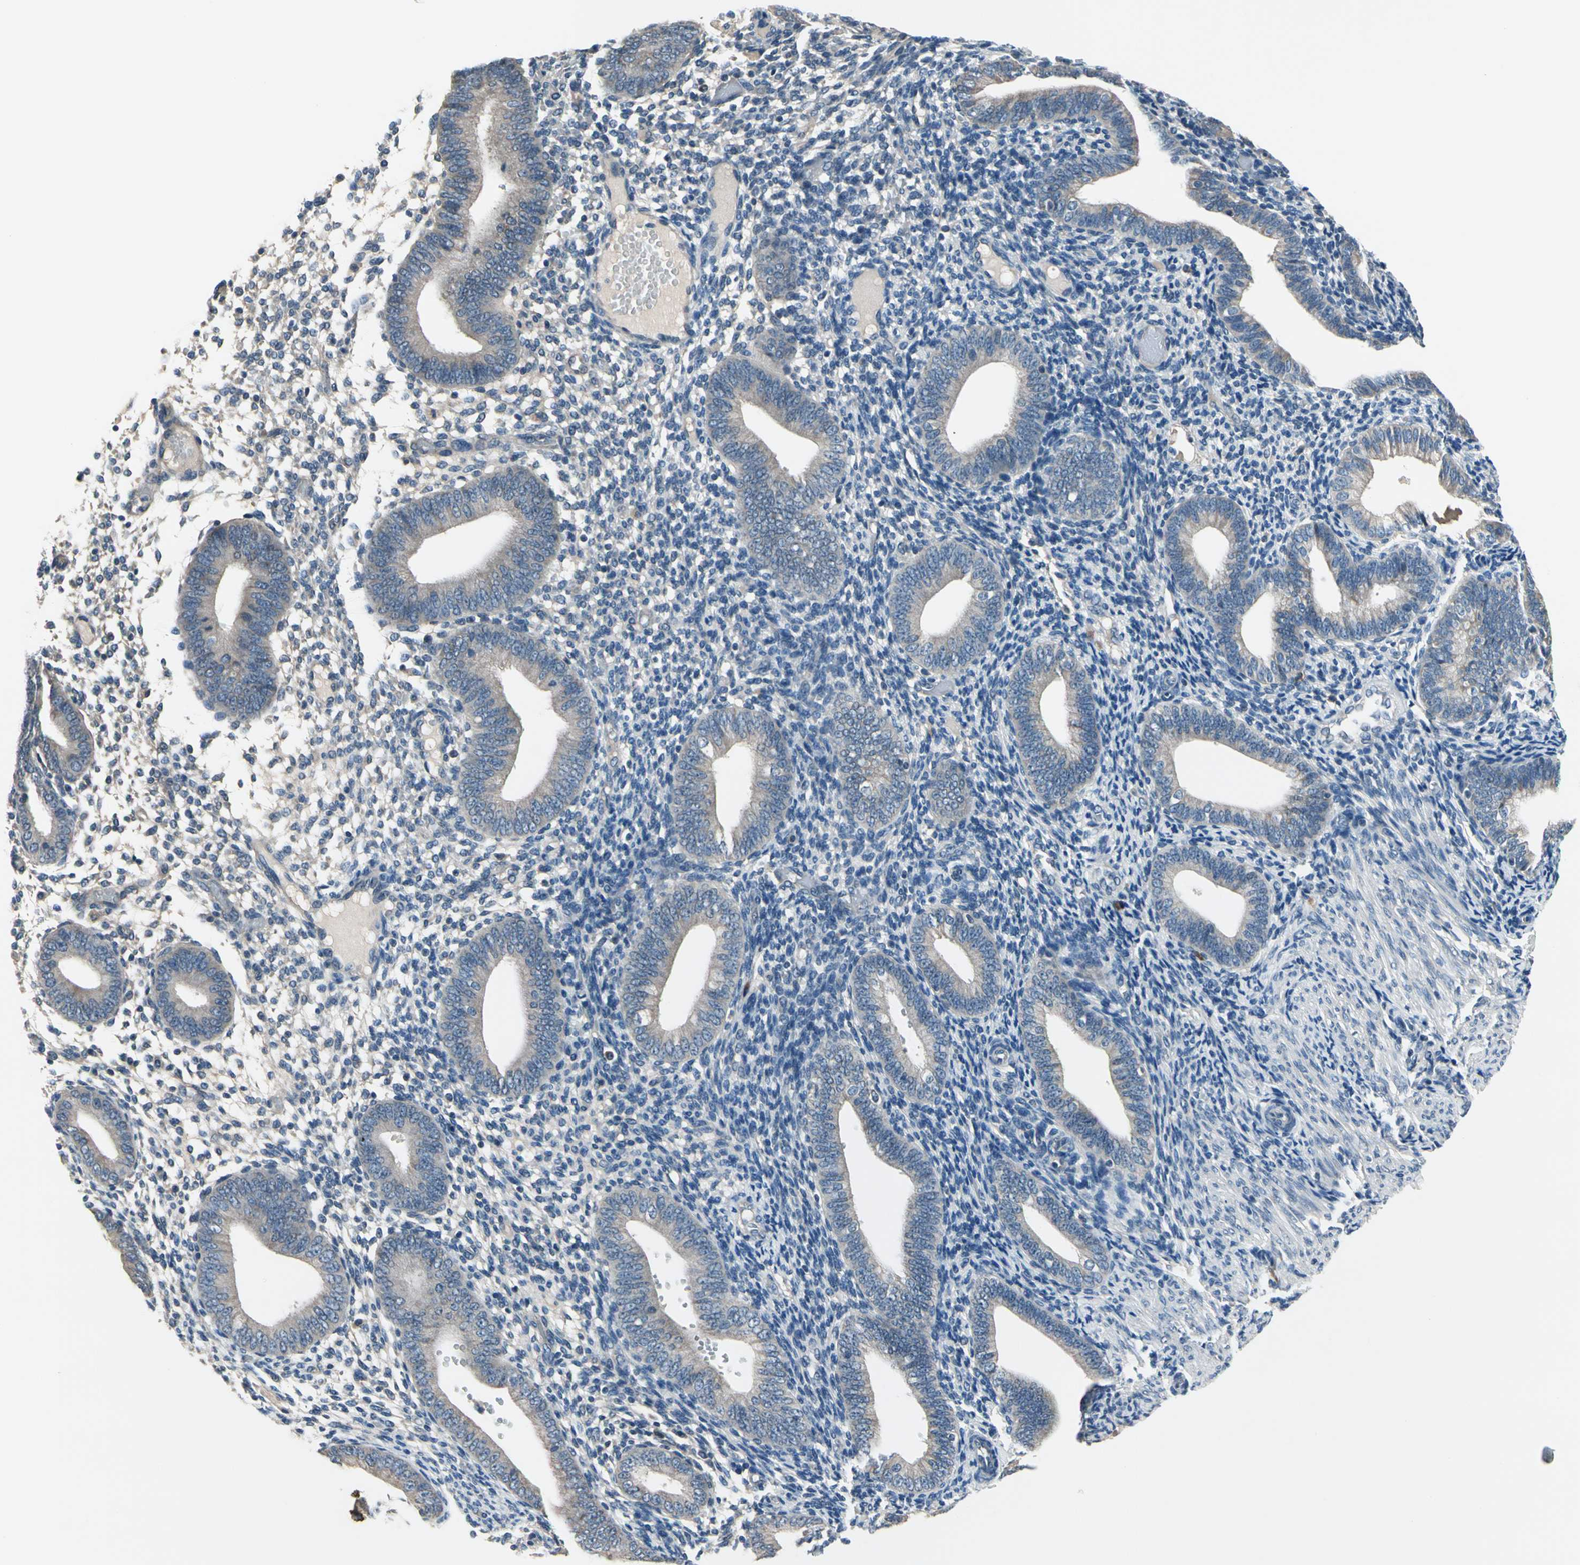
{"staining": {"intensity": "negative", "quantity": "none", "location": "none"}, "tissue": "endometrium", "cell_type": "Cells in endometrial stroma", "image_type": "normal", "snomed": [{"axis": "morphology", "description": "Normal tissue, NOS"}, {"axis": "topography", "description": "Endometrium"}], "caption": "Protein analysis of unremarkable endometrium exhibits no significant expression in cells in endometrial stroma. (IHC, brightfield microscopy, high magnification).", "gene": "SELENOK", "patient": {"sex": "female", "age": 42}}